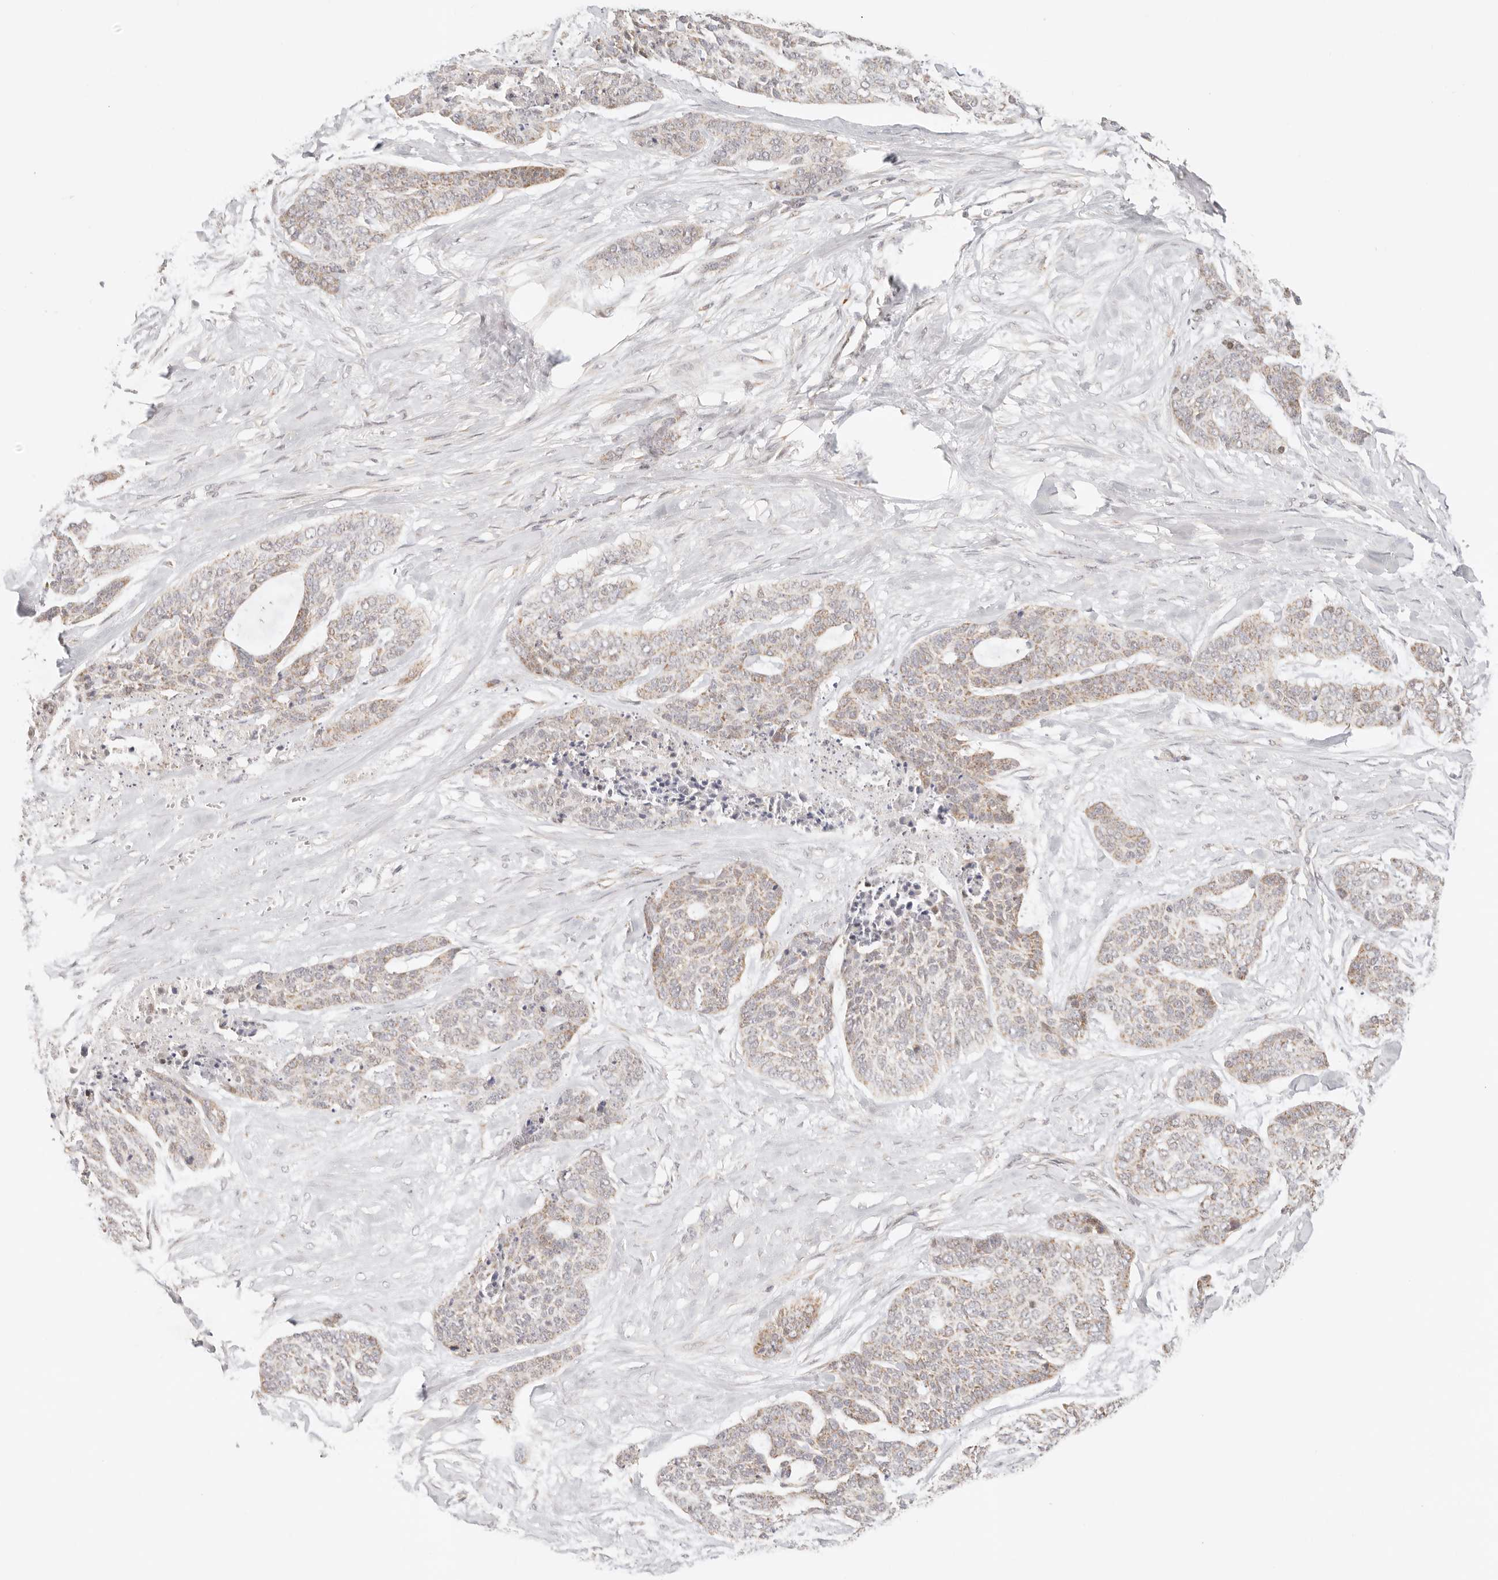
{"staining": {"intensity": "weak", "quantity": "25%-75%", "location": "cytoplasmic/membranous"}, "tissue": "skin cancer", "cell_type": "Tumor cells", "image_type": "cancer", "snomed": [{"axis": "morphology", "description": "Basal cell carcinoma"}, {"axis": "topography", "description": "Skin"}], "caption": "The image reveals staining of skin cancer (basal cell carcinoma), revealing weak cytoplasmic/membranous protein positivity (brown color) within tumor cells.", "gene": "COA6", "patient": {"sex": "female", "age": 64}}